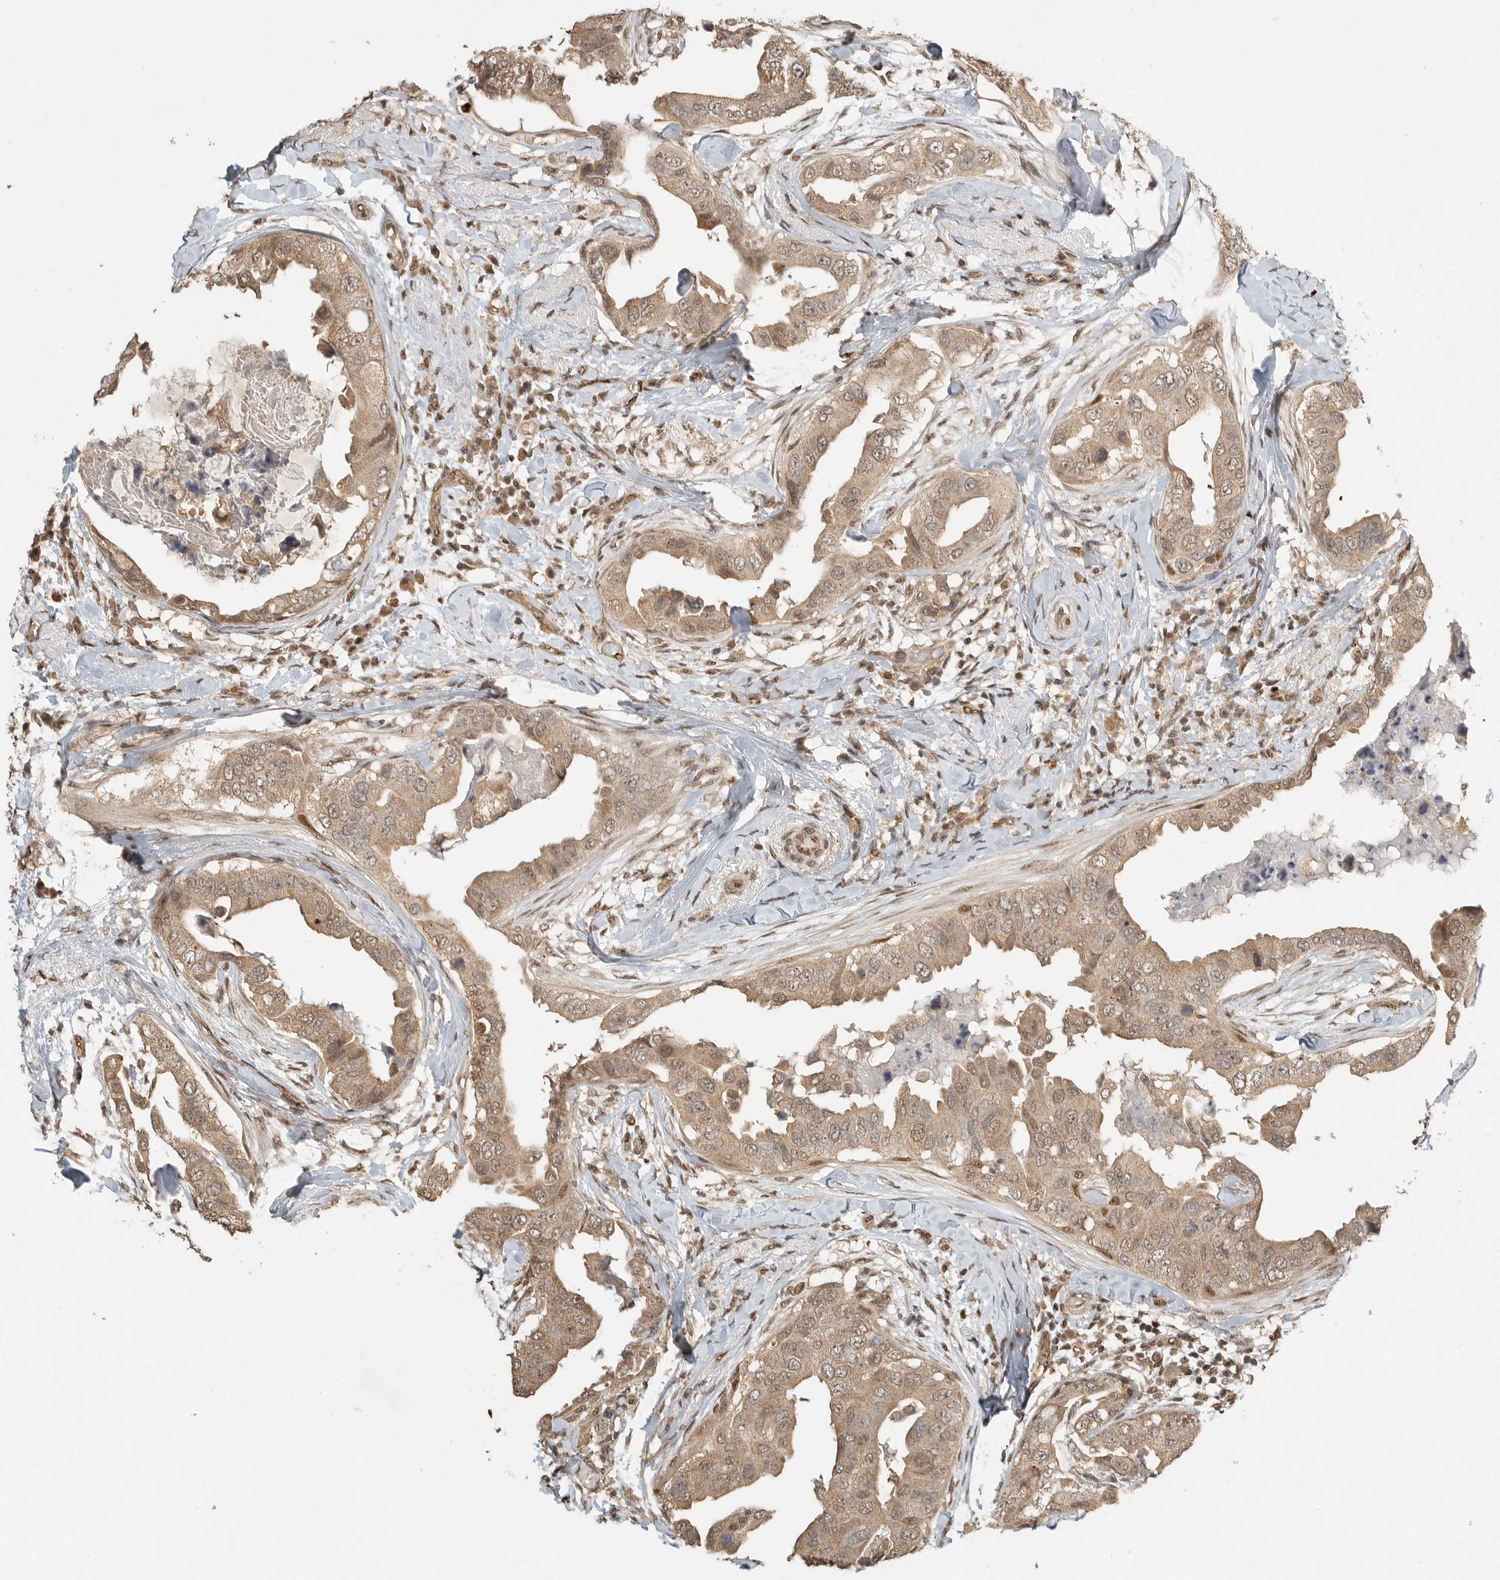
{"staining": {"intensity": "moderate", "quantity": ">75%", "location": "cytoplasmic/membranous,nuclear"}, "tissue": "breast cancer", "cell_type": "Tumor cells", "image_type": "cancer", "snomed": [{"axis": "morphology", "description": "Duct carcinoma"}, {"axis": "topography", "description": "Breast"}], "caption": "A medium amount of moderate cytoplasmic/membranous and nuclear positivity is identified in approximately >75% of tumor cells in breast intraductal carcinoma tissue.", "gene": "DFFA", "patient": {"sex": "female", "age": 40}}